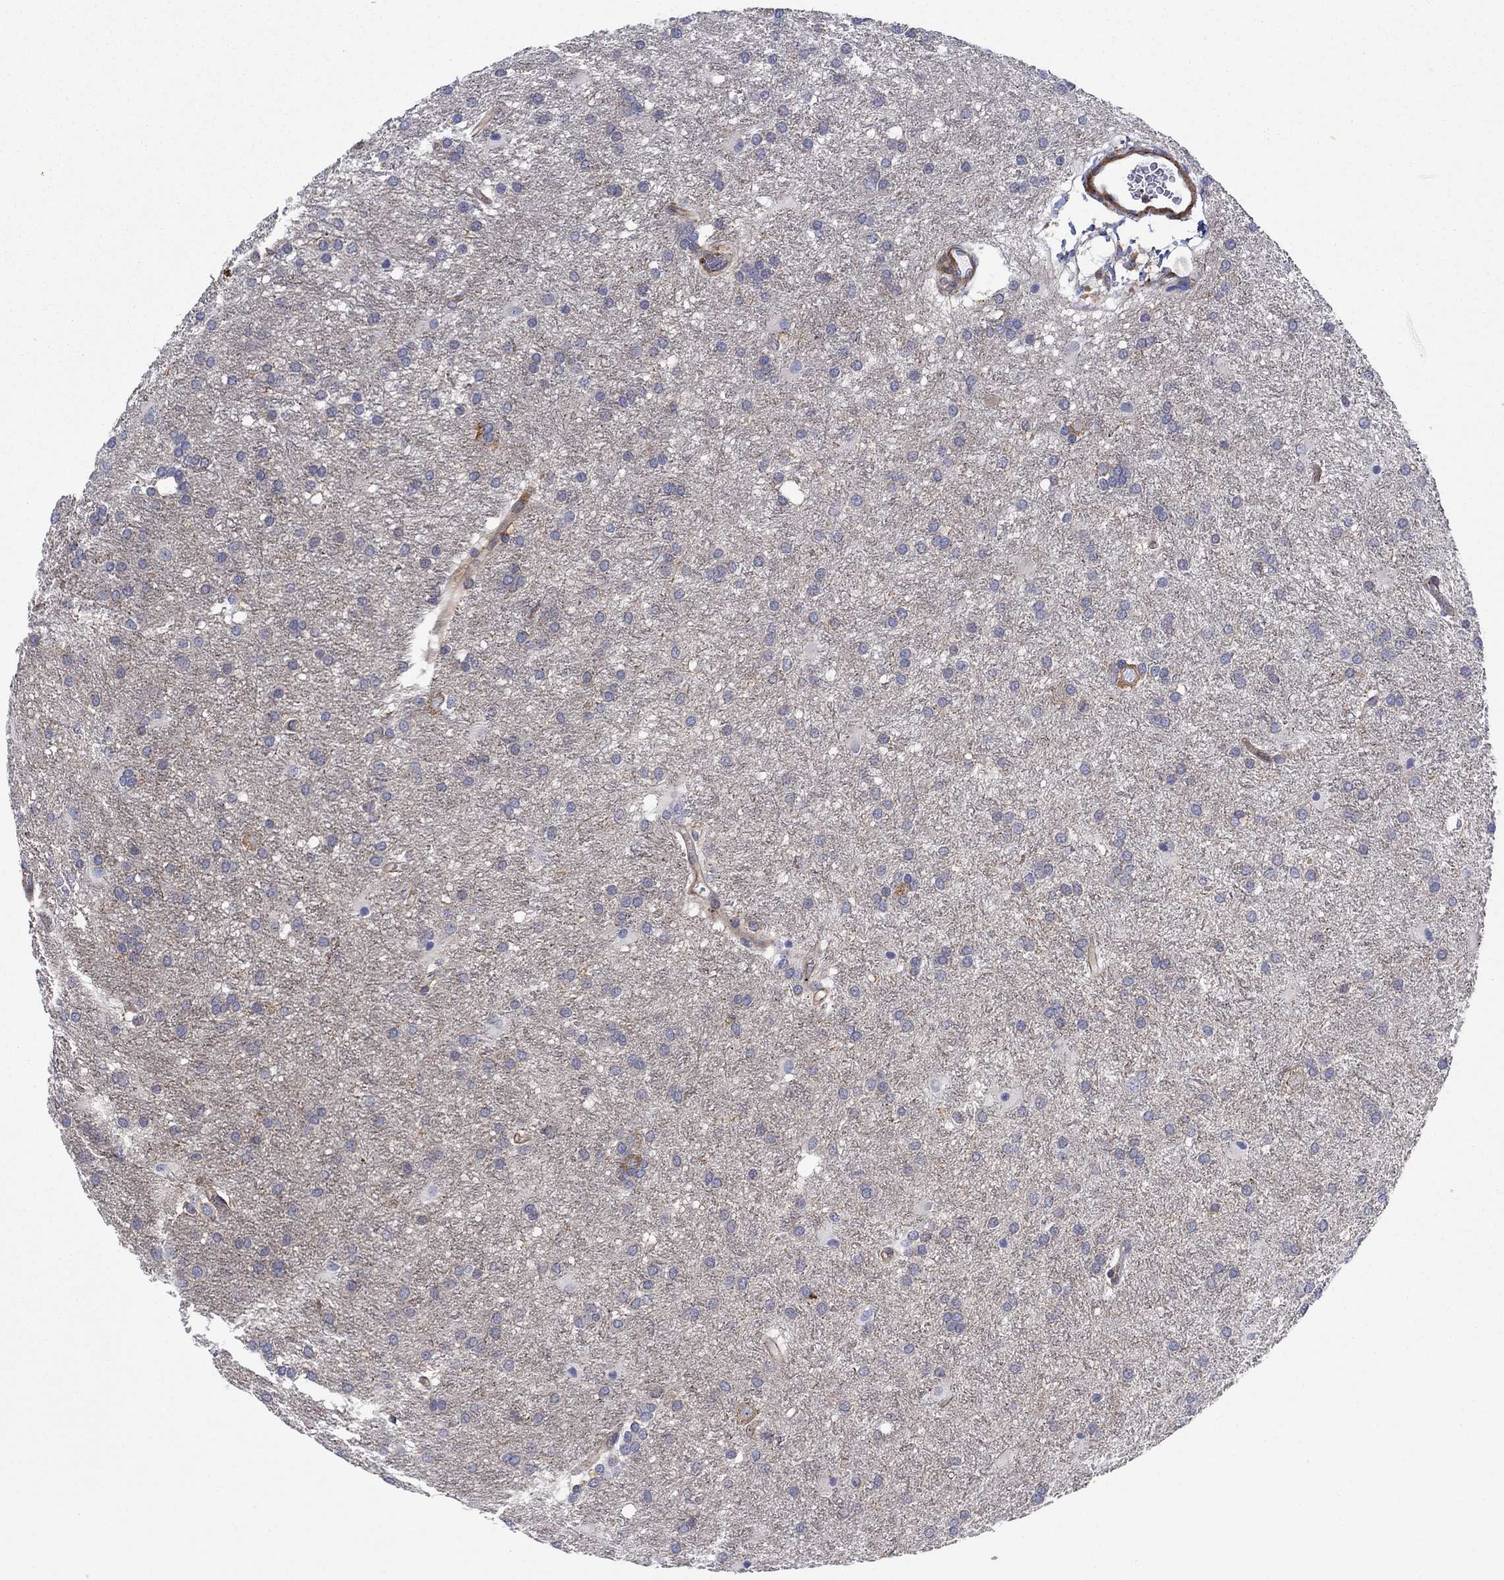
{"staining": {"intensity": "negative", "quantity": "none", "location": "none"}, "tissue": "glioma", "cell_type": "Tumor cells", "image_type": "cancer", "snomed": [{"axis": "morphology", "description": "Glioma, malignant, Low grade"}, {"axis": "topography", "description": "Brain"}], "caption": "Photomicrograph shows no significant protein expression in tumor cells of malignant glioma (low-grade).", "gene": "PAG1", "patient": {"sex": "female", "age": 32}}